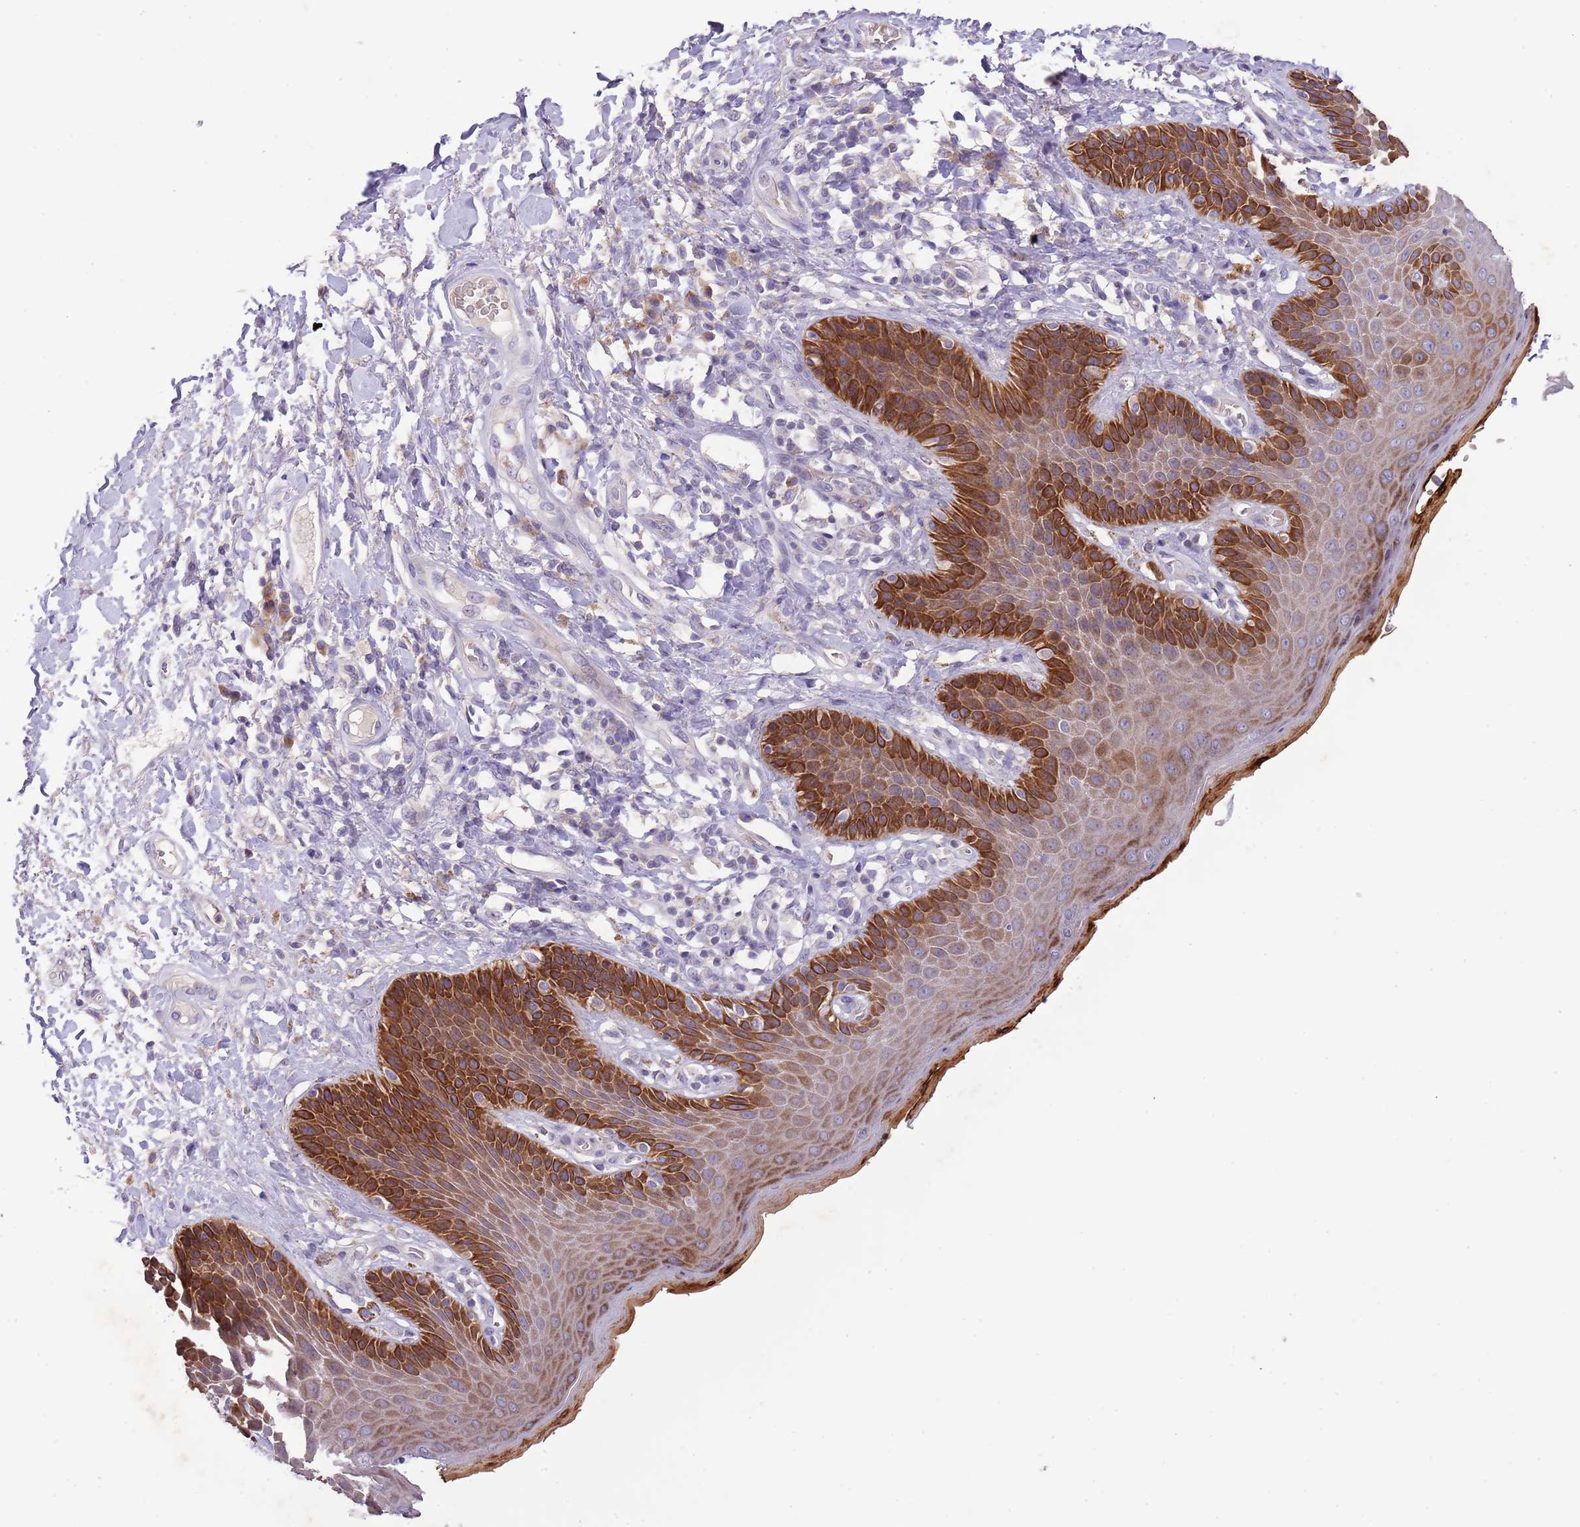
{"staining": {"intensity": "strong", "quantity": "25%-75%", "location": "cytoplasmic/membranous"}, "tissue": "skin", "cell_type": "Epidermal cells", "image_type": "normal", "snomed": [{"axis": "morphology", "description": "Normal tissue, NOS"}, {"axis": "topography", "description": "Anal"}], "caption": "Brown immunohistochemical staining in benign skin reveals strong cytoplasmic/membranous staining in about 25%-75% of epidermal cells.", "gene": "ZNF658", "patient": {"sex": "female", "age": 89}}